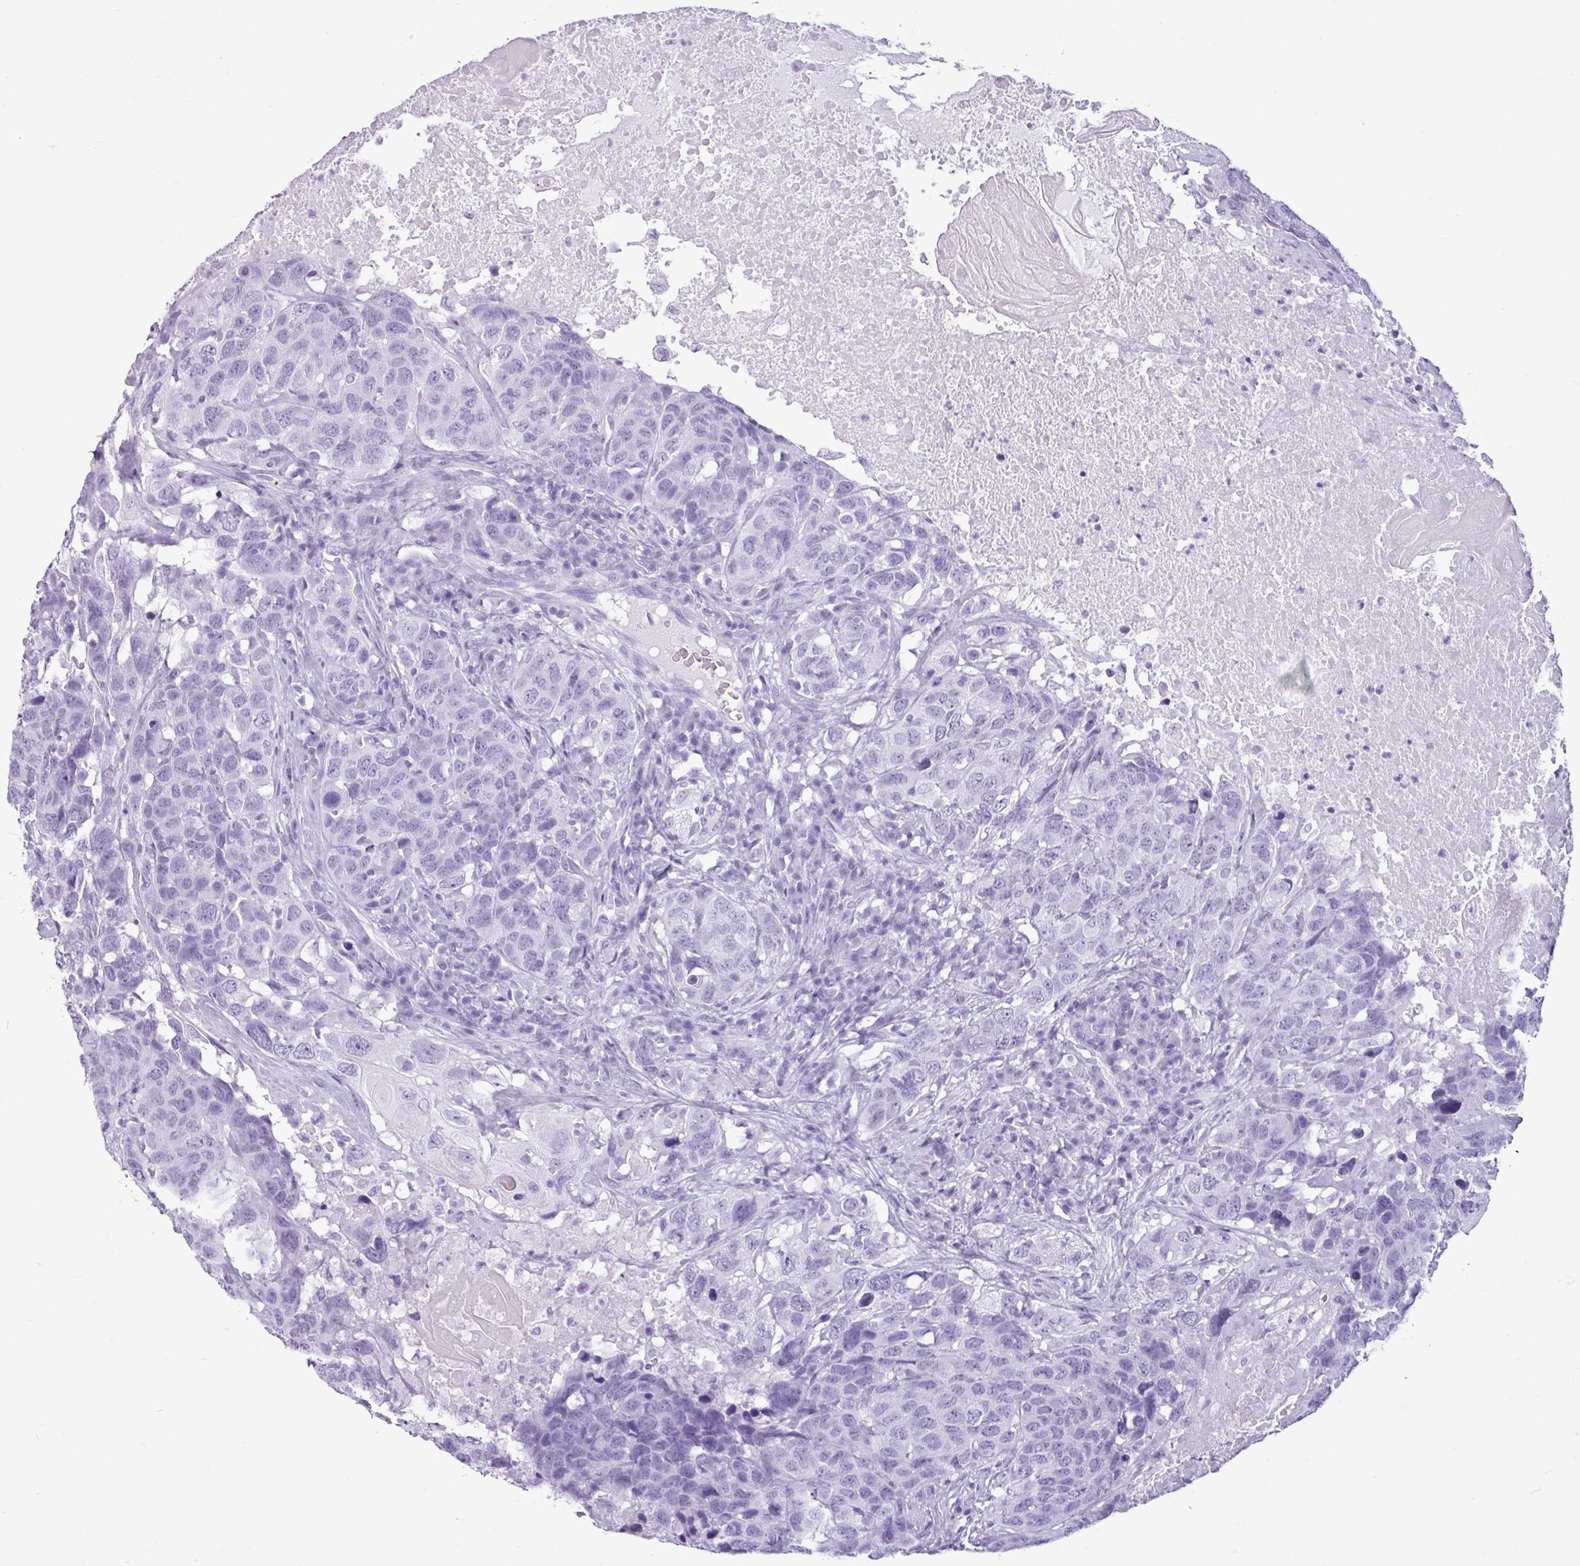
{"staining": {"intensity": "negative", "quantity": "none", "location": "none"}, "tissue": "head and neck cancer", "cell_type": "Tumor cells", "image_type": "cancer", "snomed": [{"axis": "morphology", "description": "Squamous cell carcinoma, NOS"}, {"axis": "topography", "description": "Head-Neck"}], "caption": "Immunohistochemistry image of human squamous cell carcinoma (head and neck) stained for a protein (brown), which shows no positivity in tumor cells.", "gene": "AMY1B", "patient": {"sex": "male", "age": 66}}